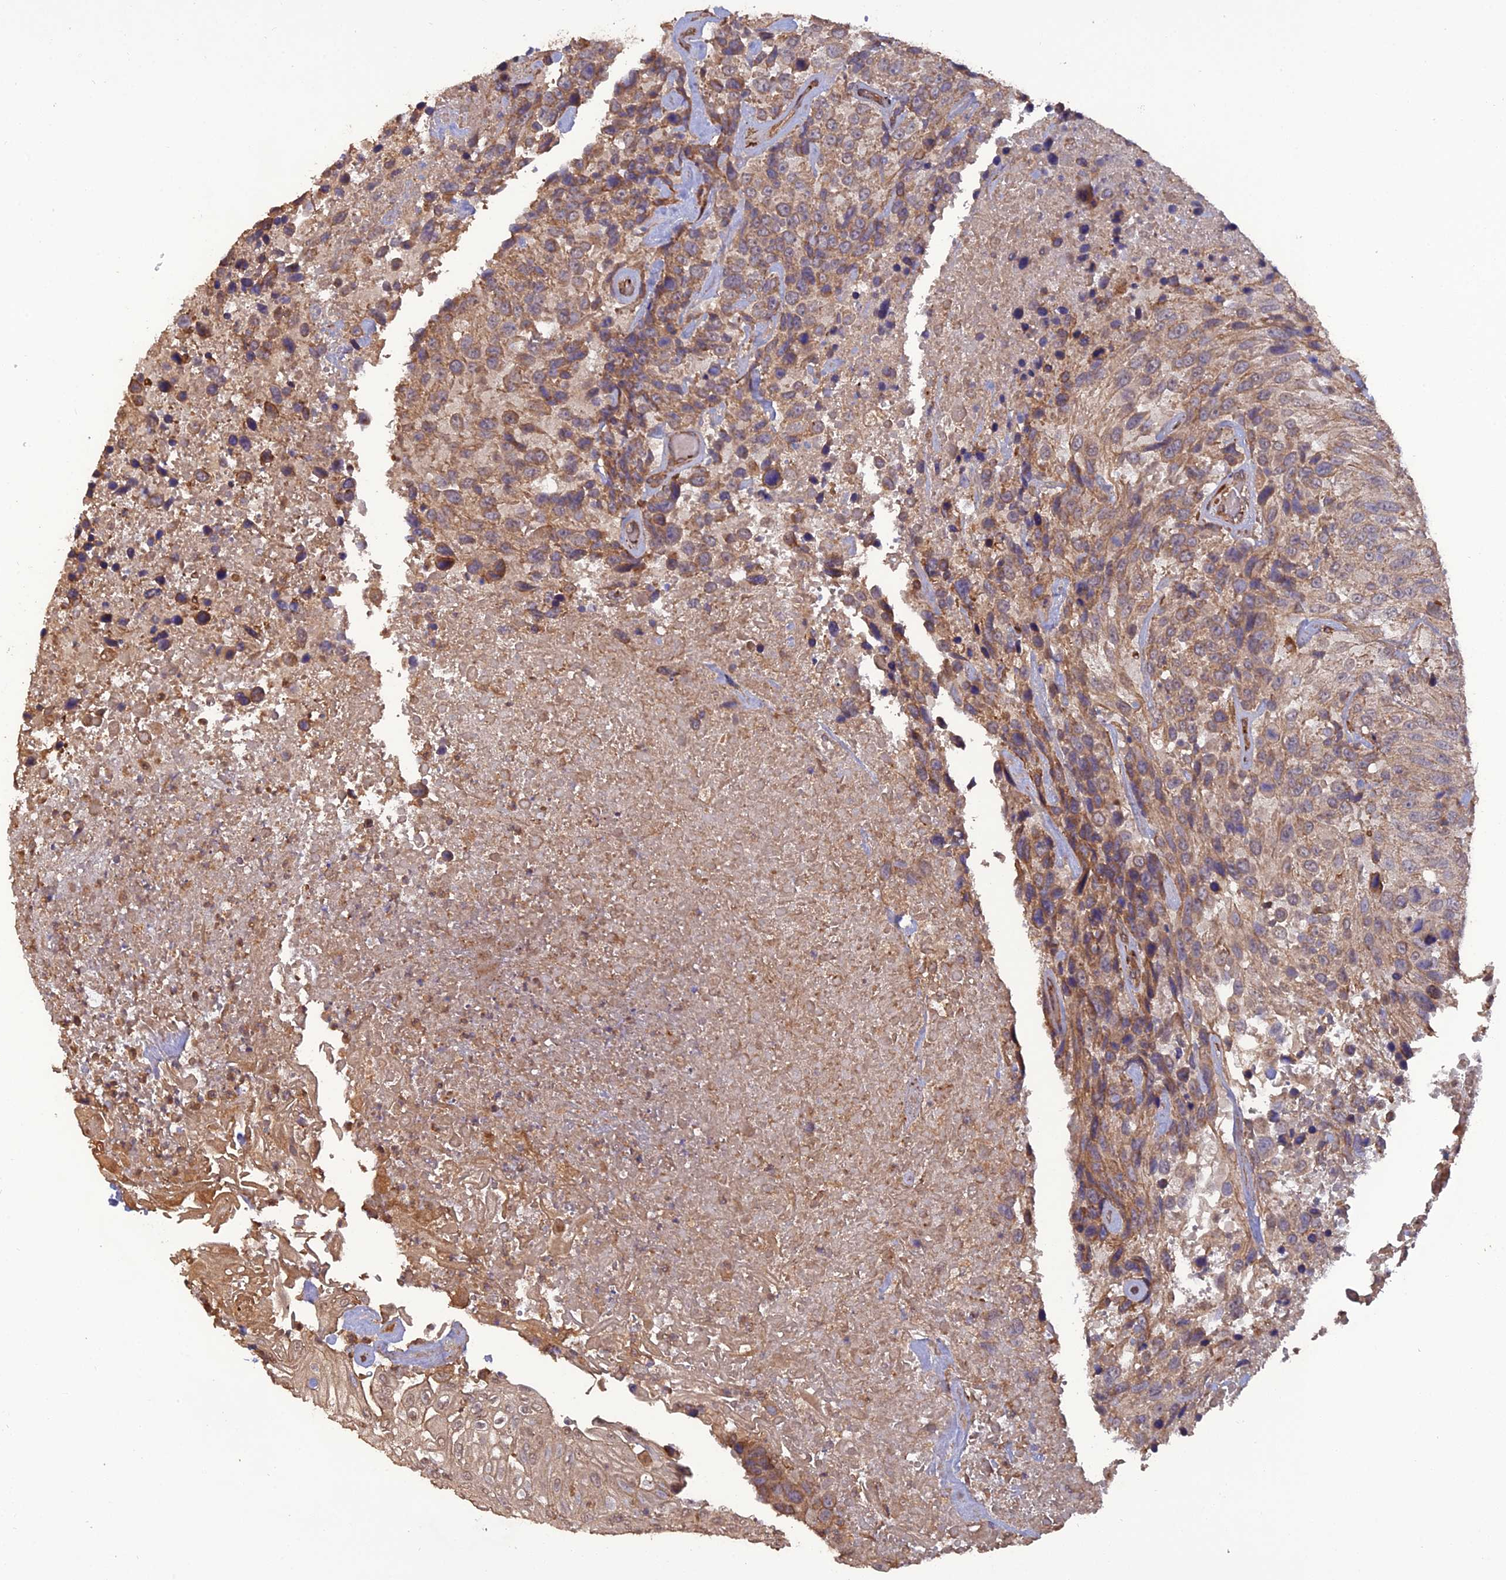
{"staining": {"intensity": "moderate", "quantity": "25%-75%", "location": "cytoplasmic/membranous"}, "tissue": "urothelial cancer", "cell_type": "Tumor cells", "image_type": "cancer", "snomed": [{"axis": "morphology", "description": "Urothelial carcinoma, High grade"}, {"axis": "topography", "description": "Urinary bladder"}], "caption": "Urothelial carcinoma (high-grade) tissue displays moderate cytoplasmic/membranous staining in about 25%-75% of tumor cells", "gene": "ATP6V0A2", "patient": {"sex": "female", "age": 70}}